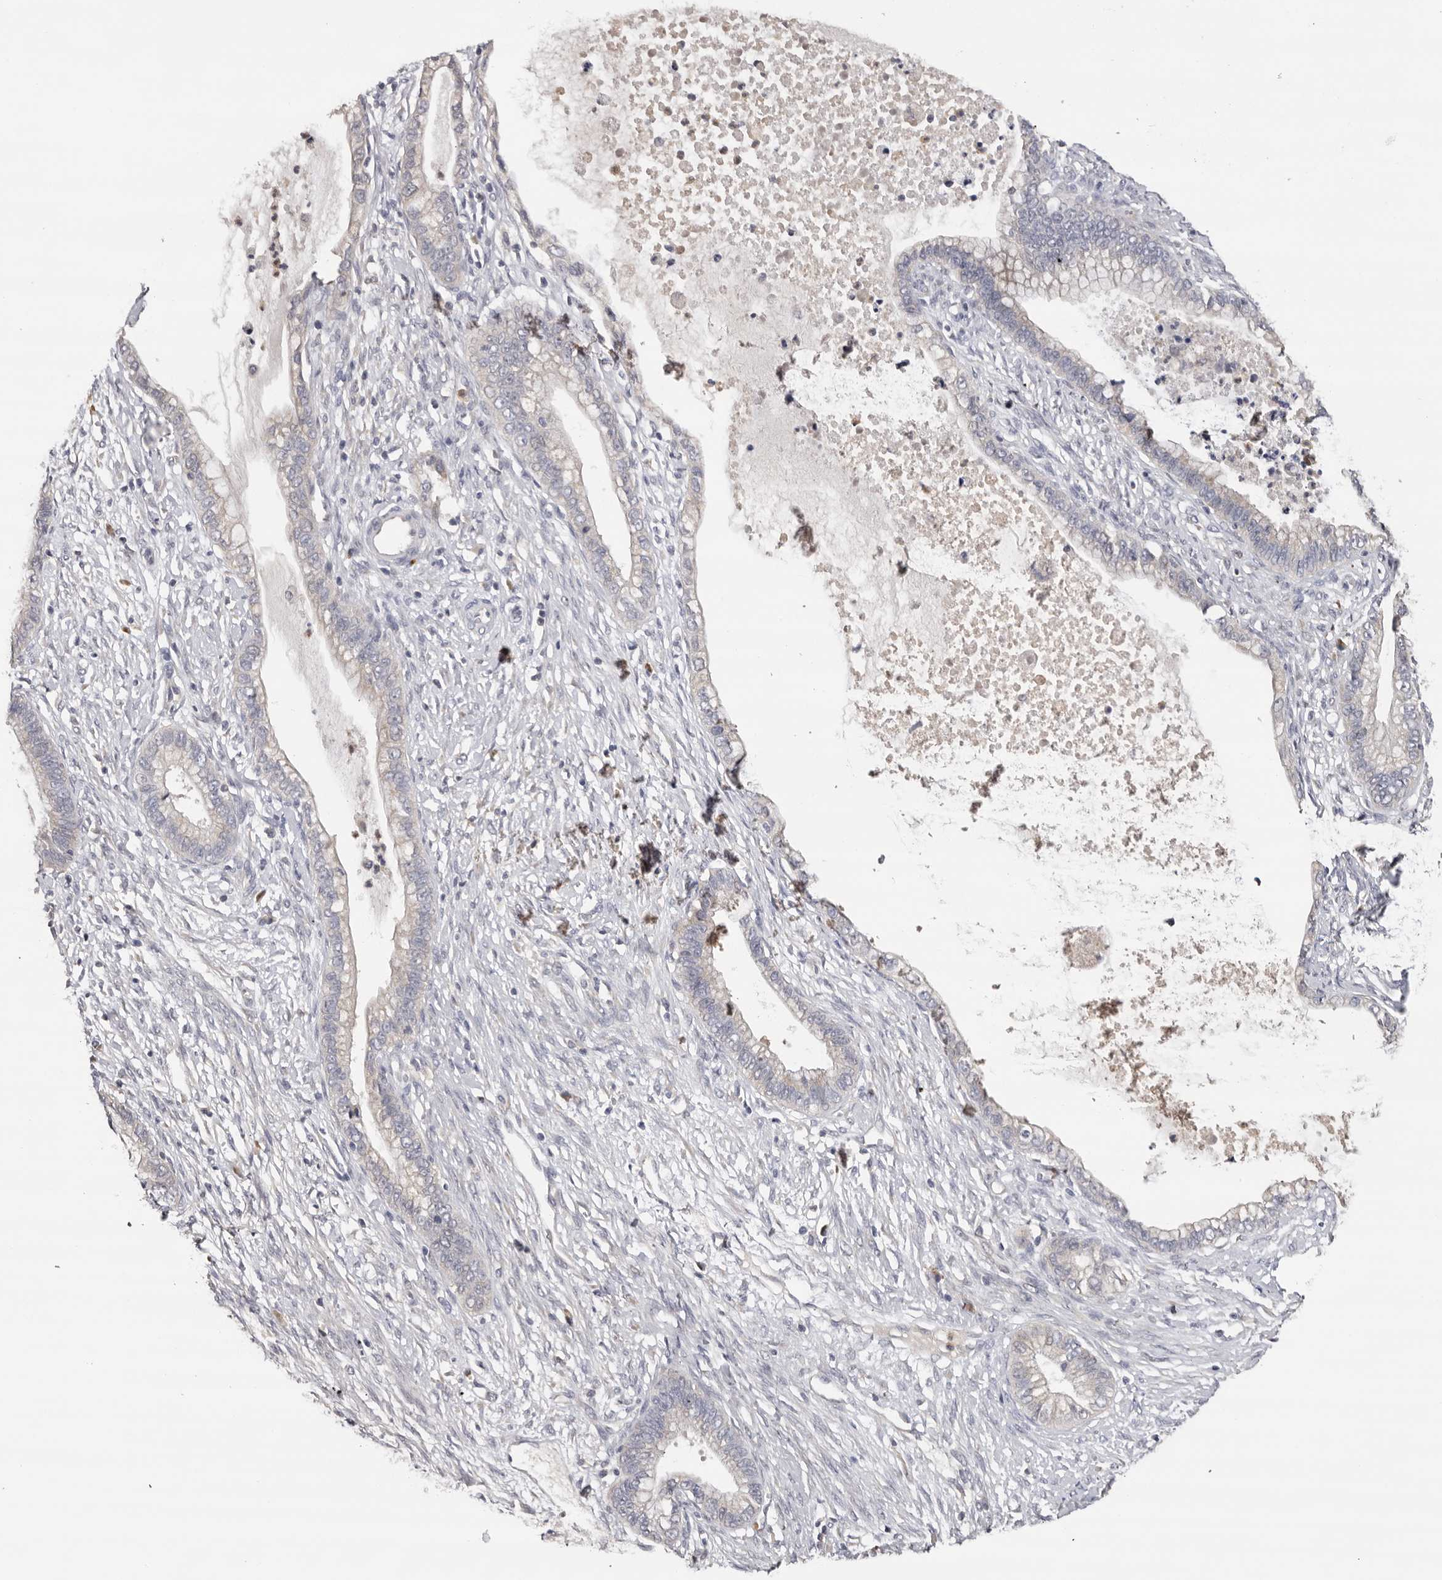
{"staining": {"intensity": "negative", "quantity": "none", "location": "none"}, "tissue": "cervical cancer", "cell_type": "Tumor cells", "image_type": "cancer", "snomed": [{"axis": "morphology", "description": "Adenocarcinoma, NOS"}, {"axis": "topography", "description": "Cervix"}], "caption": "Immunohistochemical staining of cervical cancer exhibits no significant staining in tumor cells. Nuclei are stained in blue.", "gene": "KIF2B", "patient": {"sex": "female", "age": 44}}